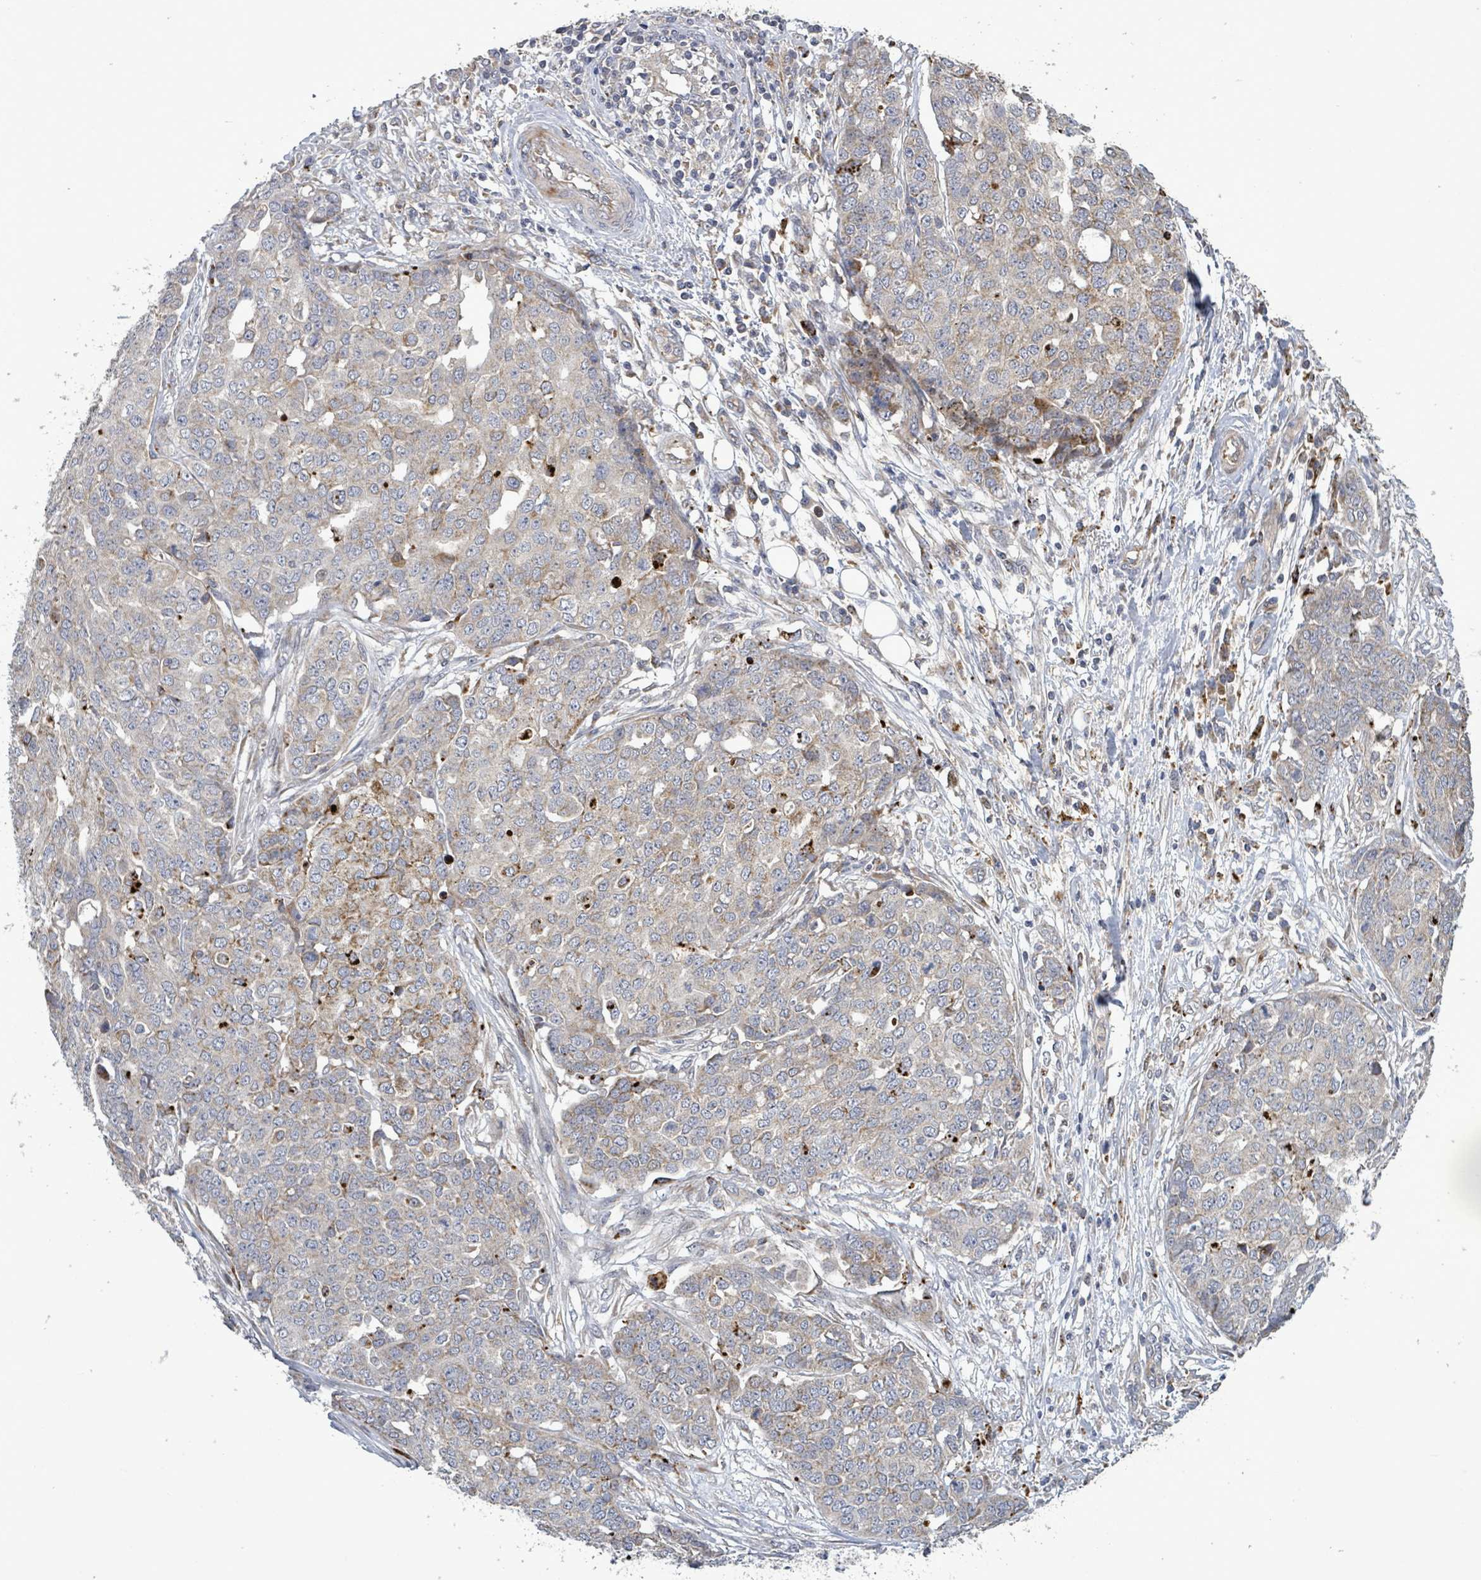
{"staining": {"intensity": "weak", "quantity": "25%-75%", "location": "cytoplasmic/membranous"}, "tissue": "ovarian cancer", "cell_type": "Tumor cells", "image_type": "cancer", "snomed": [{"axis": "morphology", "description": "Cystadenocarcinoma, serous, NOS"}, {"axis": "topography", "description": "Soft tissue"}, {"axis": "topography", "description": "Ovary"}], "caption": "A high-resolution micrograph shows immunohistochemistry staining of serous cystadenocarcinoma (ovarian), which displays weak cytoplasmic/membranous expression in about 25%-75% of tumor cells.", "gene": "DIPK2A", "patient": {"sex": "female", "age": 57}}